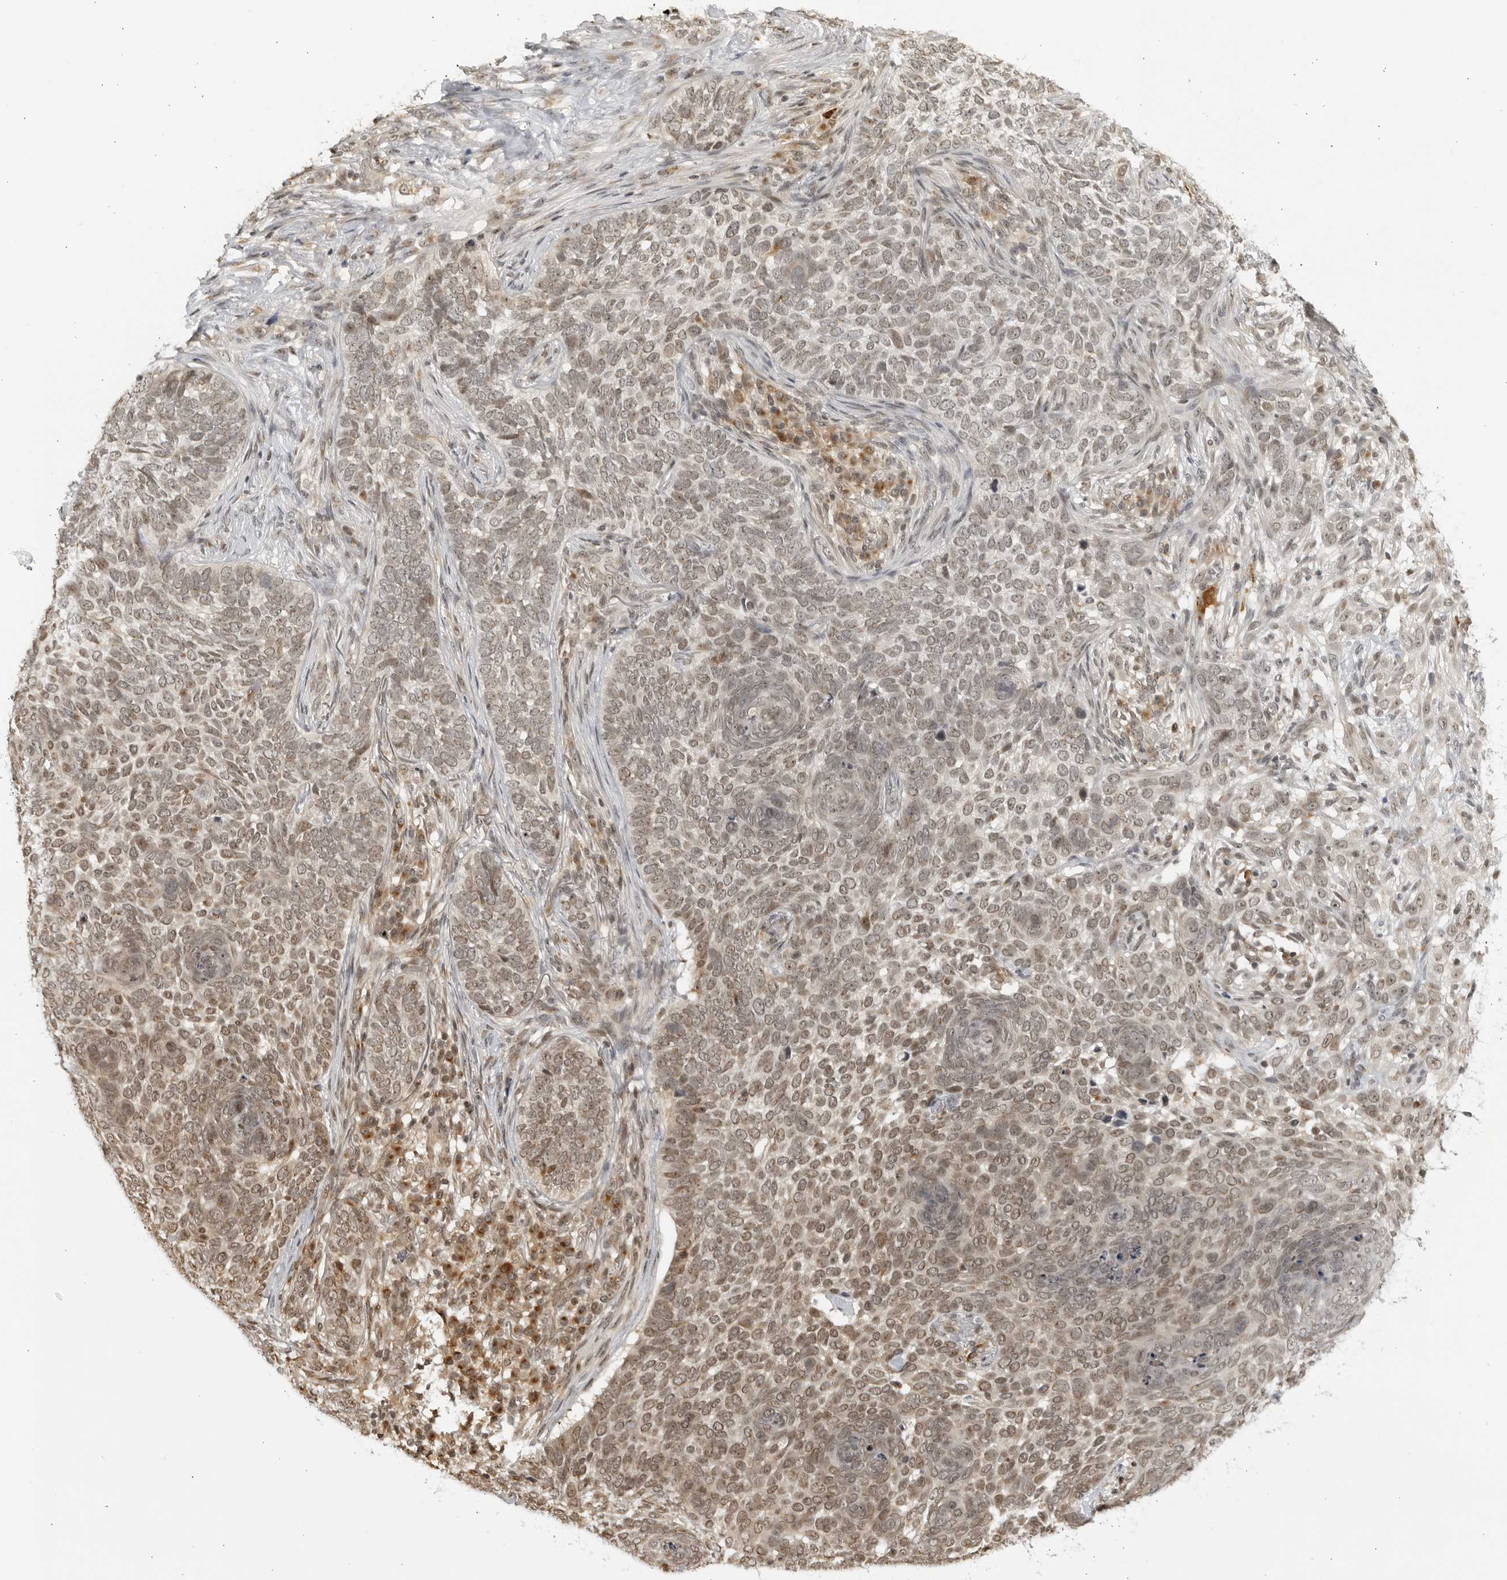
{"staining": {"intensity": "weak", "quantity": ">75%", "location": "nuclear"}, "tissue": "skin cancer", "cell_type": "Tumor cells", "image_type": "cancer", "snomed": [{"axis": "morphology", "description": "Basal cell carcinoma"}, {"axis": "topography", "description": "Skin"}], "caption": "This photomicrograph shows skin cancer (basal cell carcinoma) stained with IHC to label a protein in brown. The nuclear of tumor cells show weak positivity for the protein. Nuclei are counter-stained blue.", "gene": "RASGEF1C", "patient": {"sex": "female", "age": 64}}